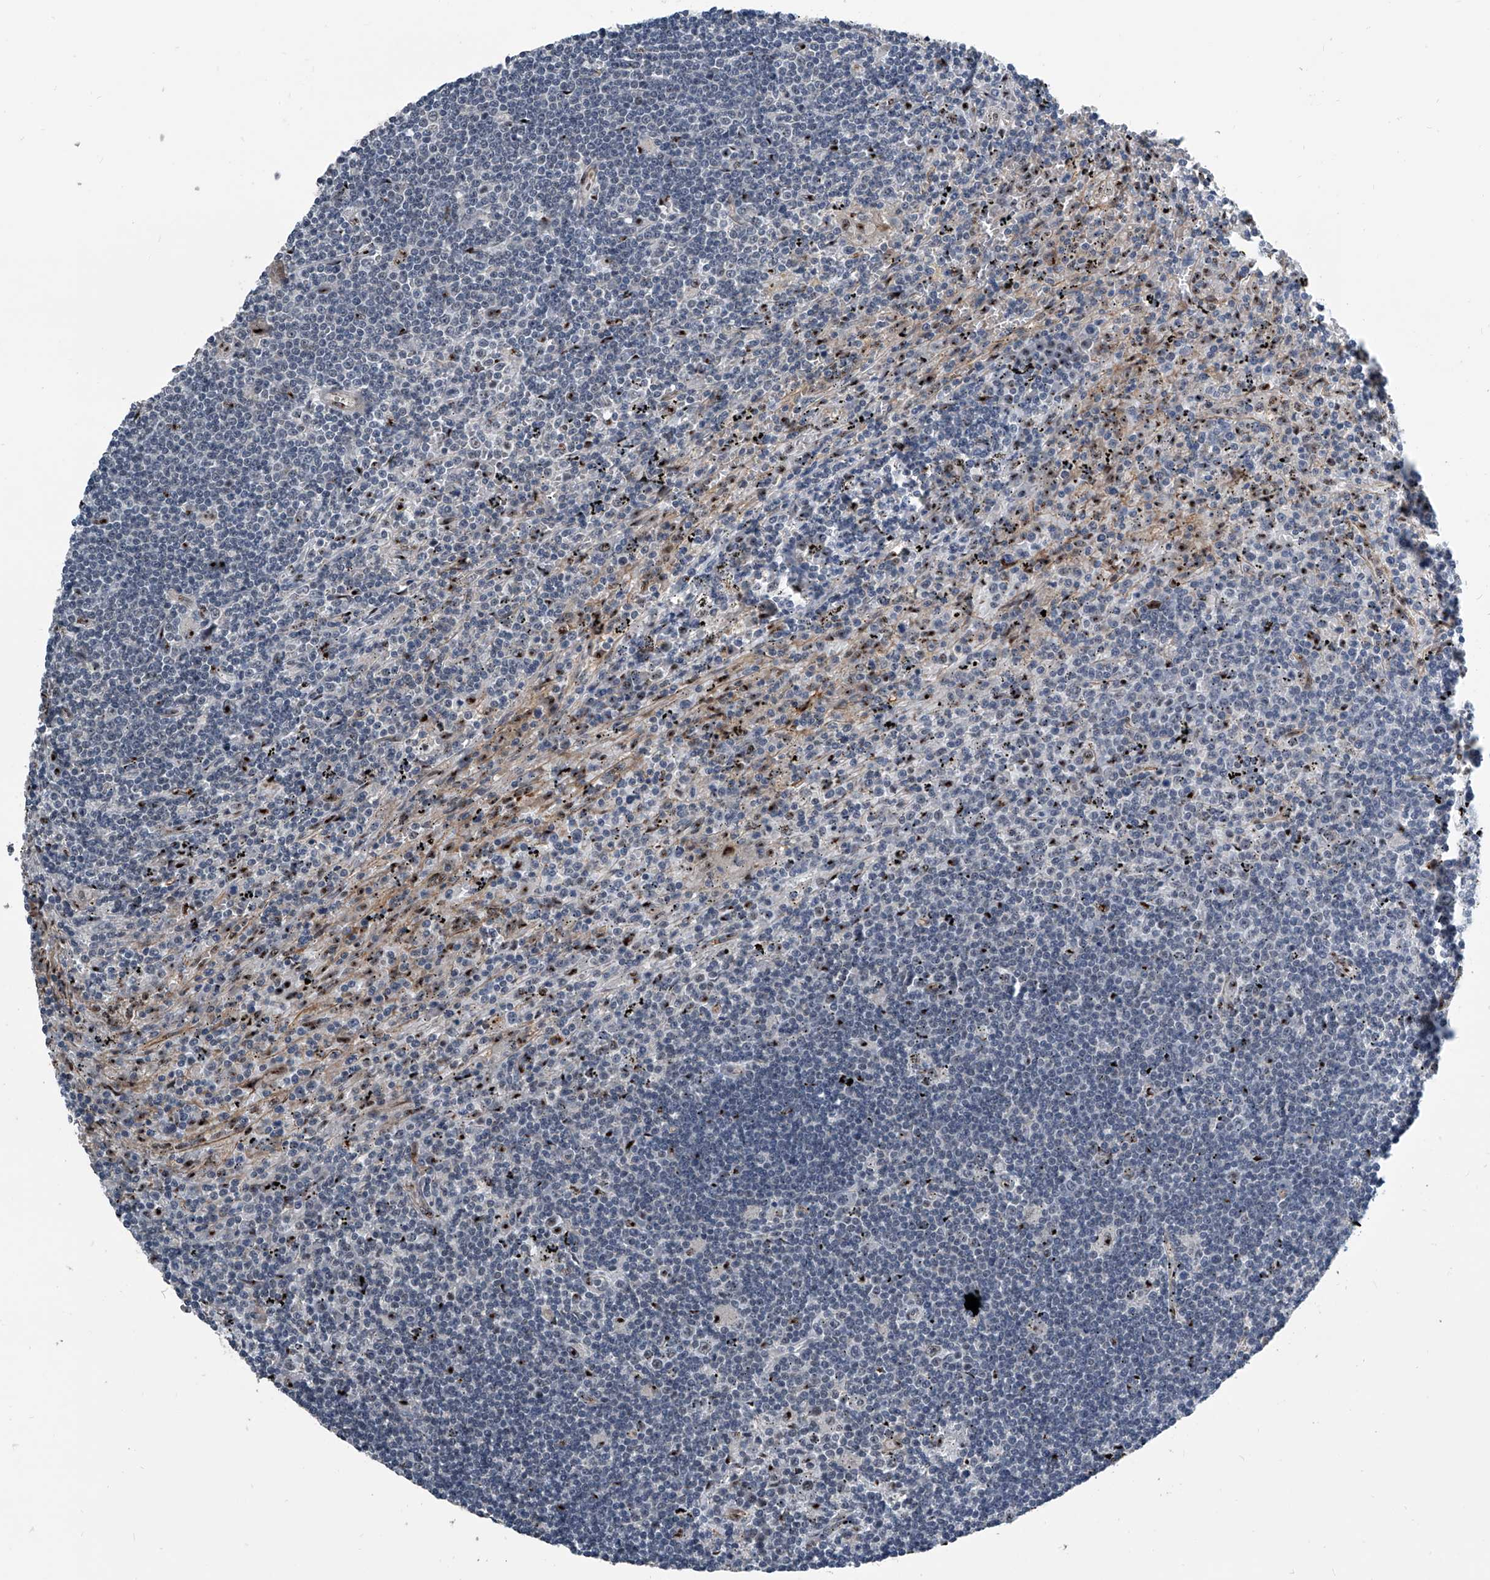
{"staining": {"intensity": "negative", "quantity": "none", "location": "none"}, "tissue": "lymphoma", "cell_type": "Tumor cells", "image_type": "cancer", "snomed": [{"axis": "morphology", "description": "Malignant lymphoma, non-Hodgkin's type, Low grade"}, {"axis": "topography", "description": "Spleen"}], "caption": "A high-resolution histopathology image shows immunohistochemistry (IHC) staining of malignant lymphoma, non-Hodgkin's type (low-grade), which reveals no significant positivity in tumor cells.", "gene": "MEN1", "patient": {"sex": "male", "age": 76}}